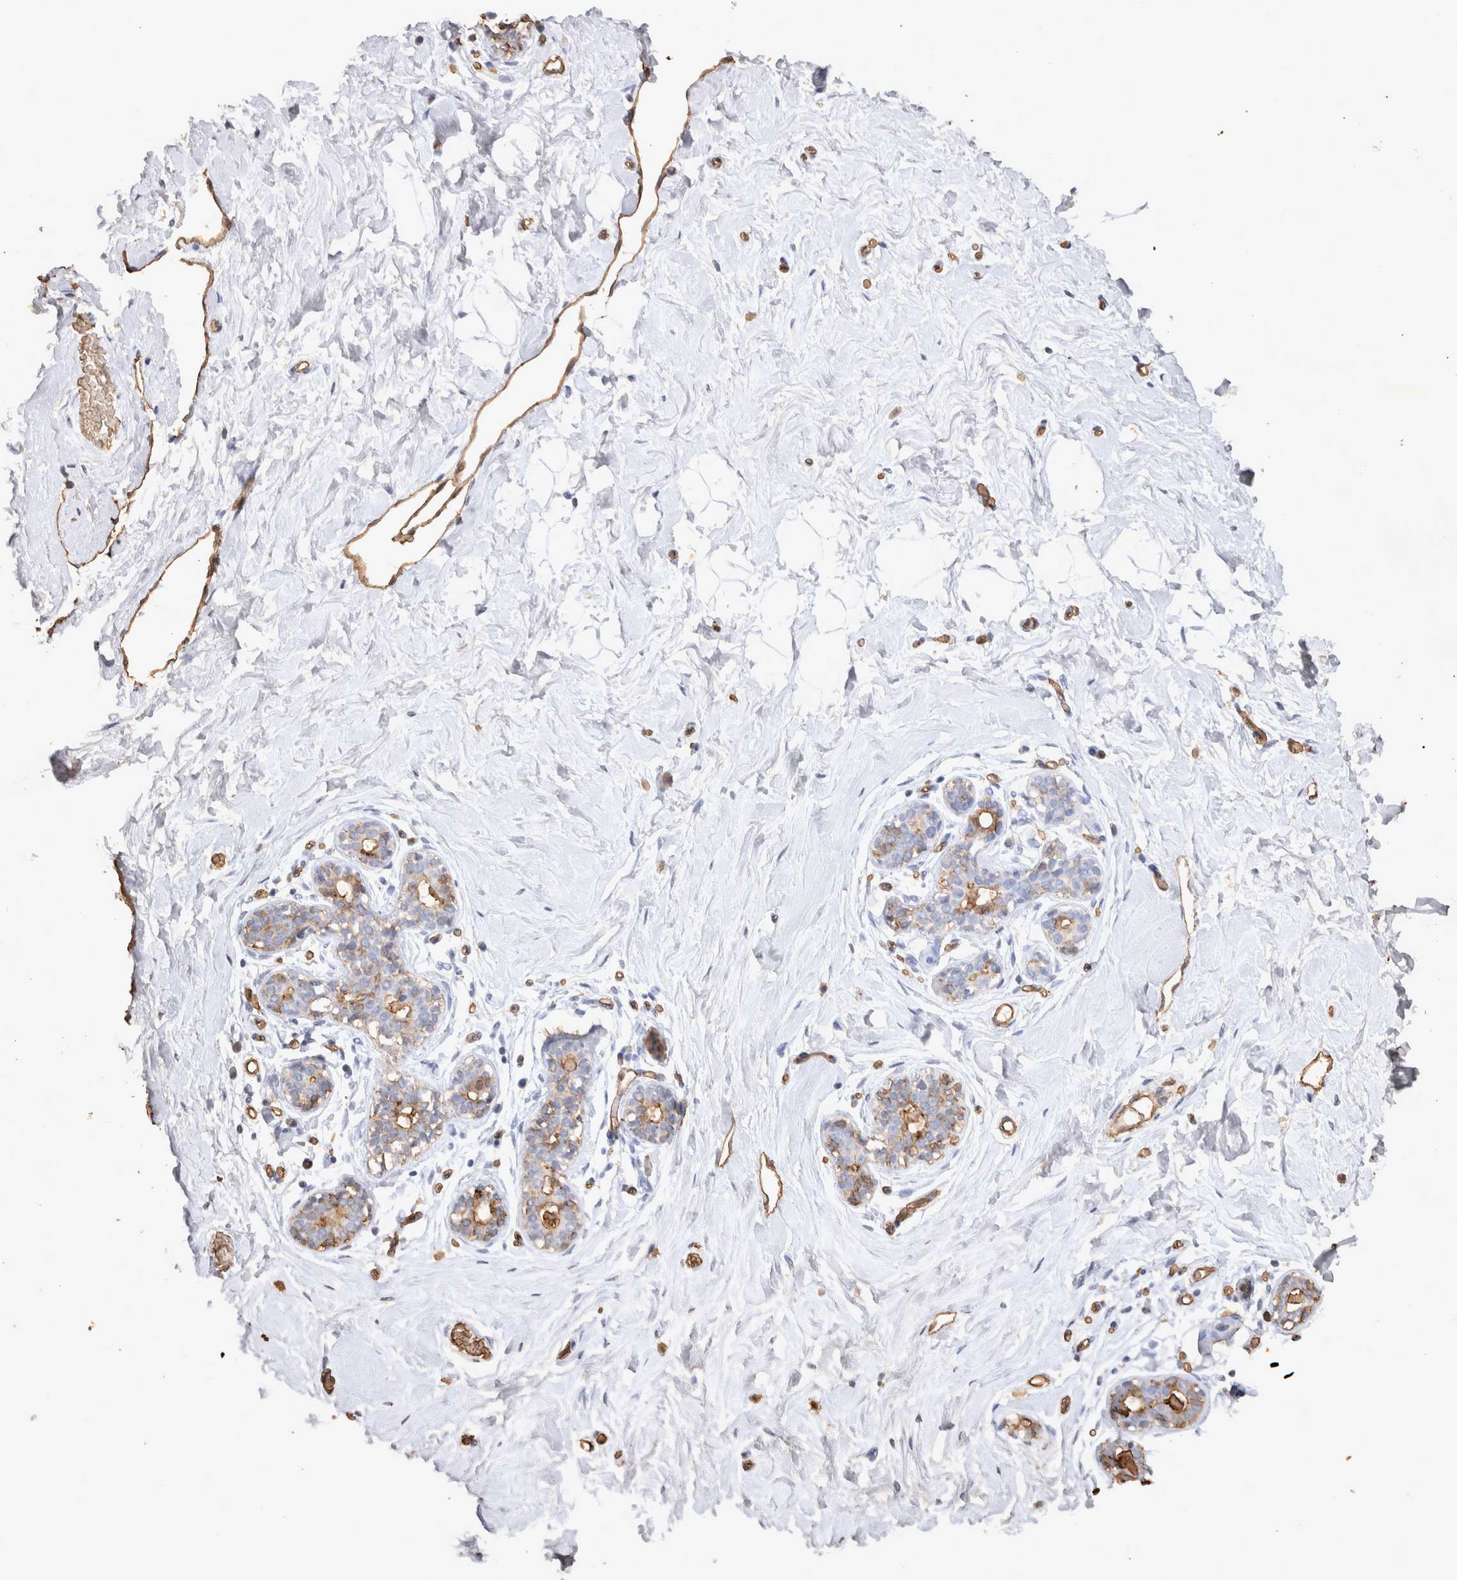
{"staining": {"intensity": "negative", "quantity": "none", "location": "none"}, "tissue": "breast", "cell_type": "Adipocytes", "image_type": "normal", "snomed": [{"axis": "morphology", "description": "Normal tissue, NOS"}, {"axis": "morphology", "description": "Adenoma, NOS"}, {"axis": "topography", "description": "Breast"}], "caption": "IHC micrograph of normal breast stained for a protein (brown), which reveals no staining in adipocytes.", "gene": "IL17RC", "patient": {"sex": "female", "age": 23}}